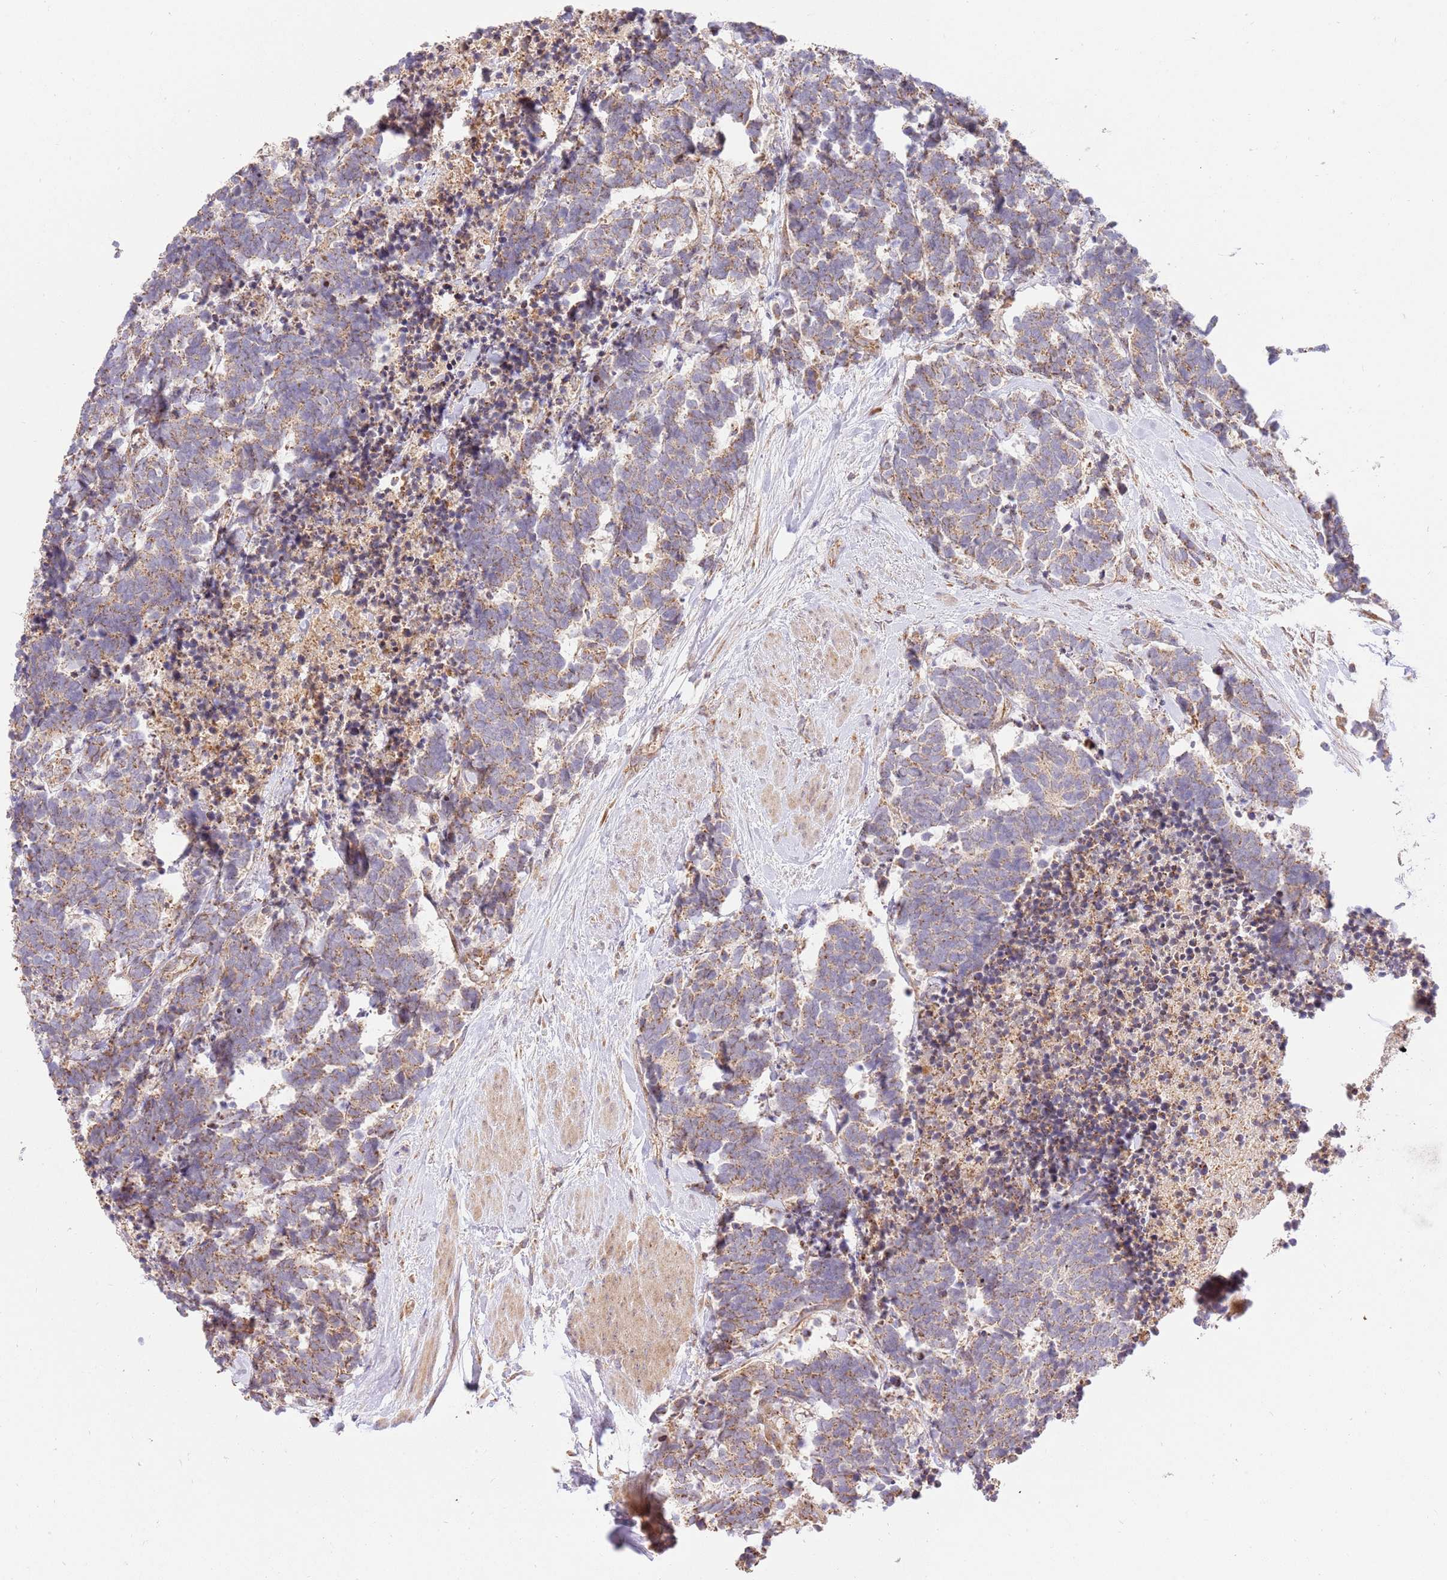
{"staining": {"intensity": "moderate", "quantity": ">75%", "location": "cytoplasmic/membranous"}, "tissue": "carcinoid", "cell_type": "Tumor cells", "image_type": "cancer", "snomed": [{"axis": "morphology", "description": "Carcinoma, NOS"}, {"axis": "morphology", "description": "Carcinoid, malignant, NOS"}, {"axis": "topography", "description": "Prostate"}], "caption": "An immunohistochemistry histopathology image of neoplastic tissue is shown. Protein staining in brown labels moderate cytoplasmic/membranous positivity in carcinoid within tumor cells. (Stains: DAB in brown, nuclei in blue, Microscopy: brightfield microscopy at high magnification).", "gene": "SPATA2L", "patient": {"sex": "male", "age": 57}}